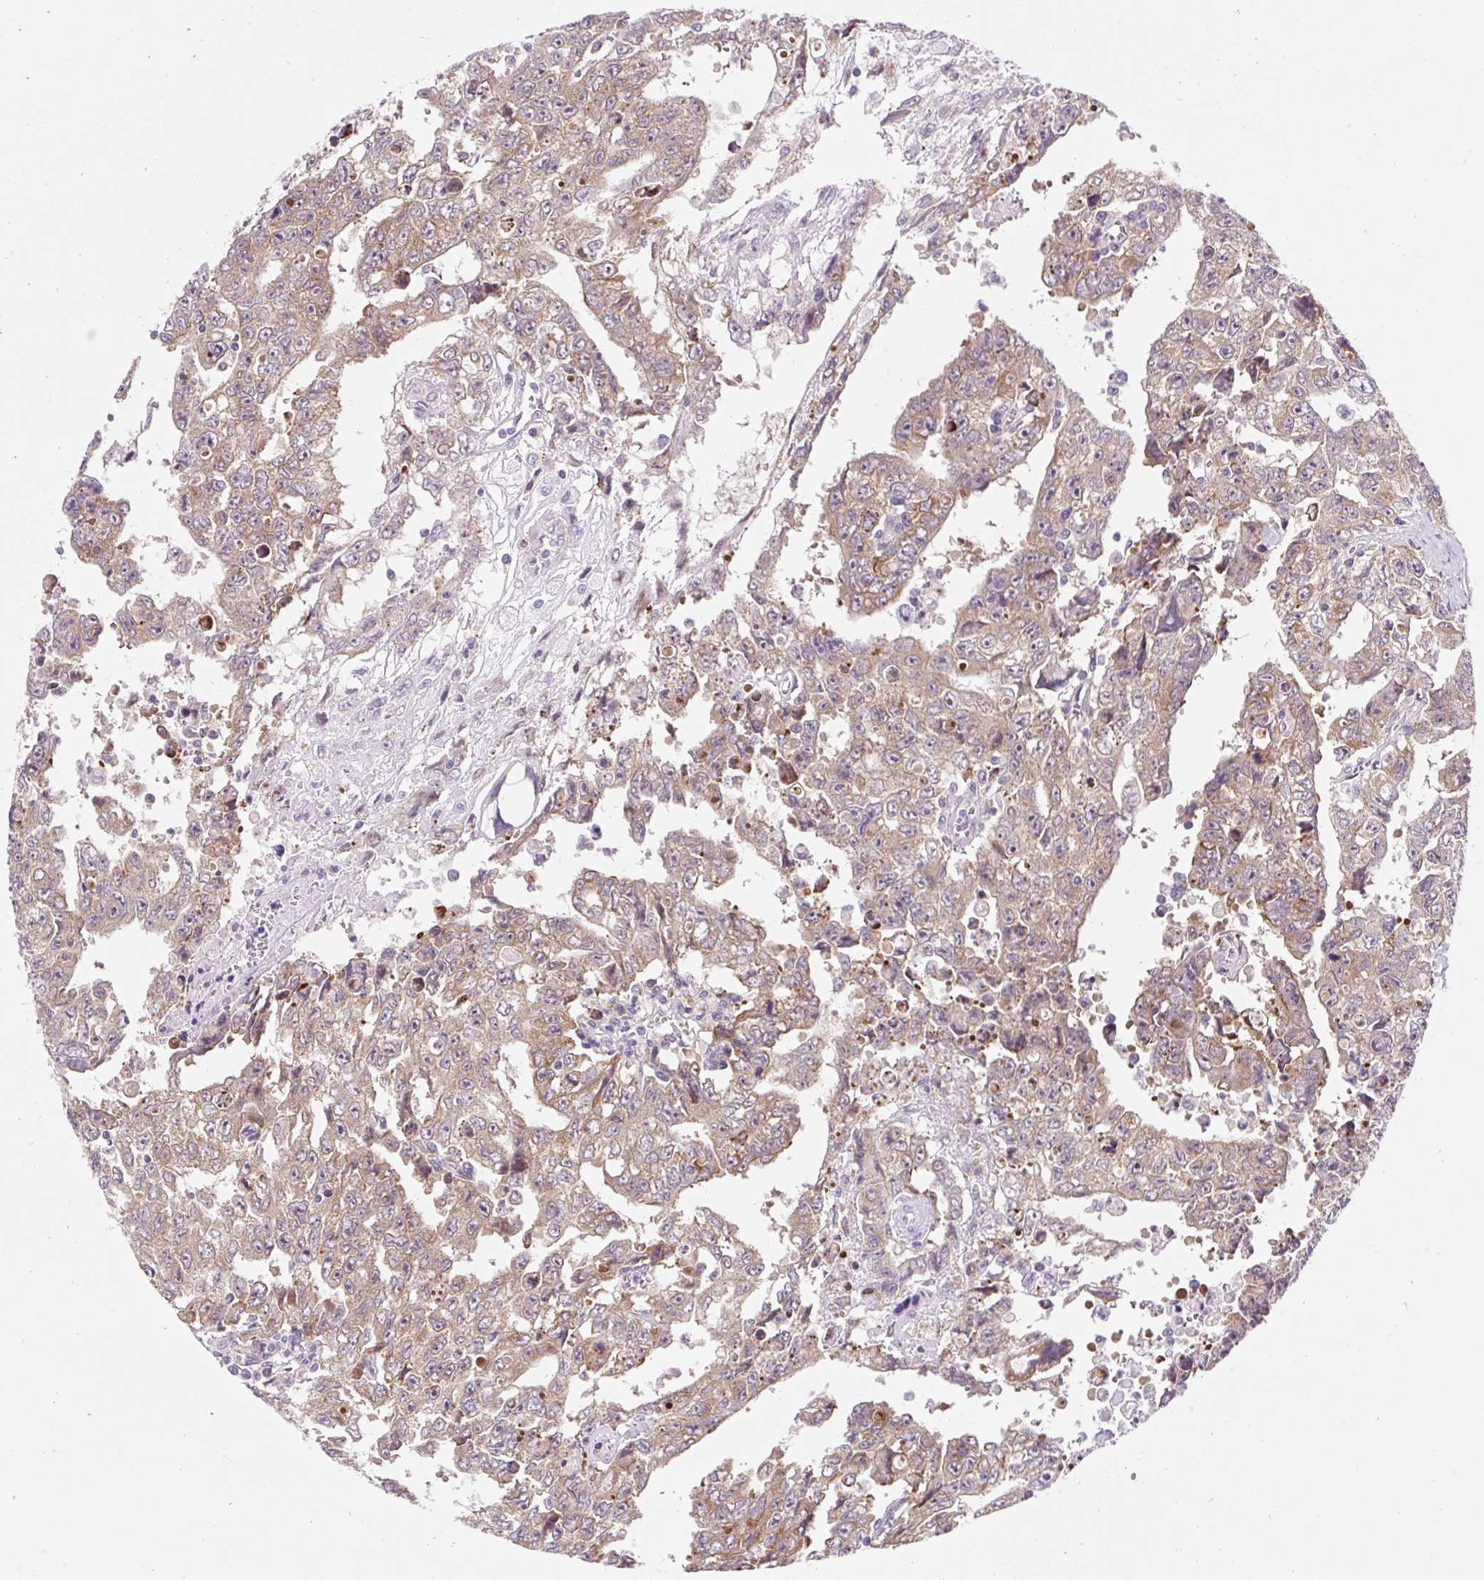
{"staining": {"intensity": "weak", "quantity": ">75%", "location": "cytoplasmic/membranous"}, "tissue": "testis cancer", "cell_type": "Tumor cells", "image_type": "cancer", "snomed": [{"axis": "morphology", "description": "Carcinoma, Embryonal, NOS"}, {"axis": "topography", "description": "Testis"}], "caption": "Human testis cancer stained with a protein marker demonstrates weak staining in tumor cells.", "gene": "GPR45", "patient": {"sex": "male", "age": 24}}